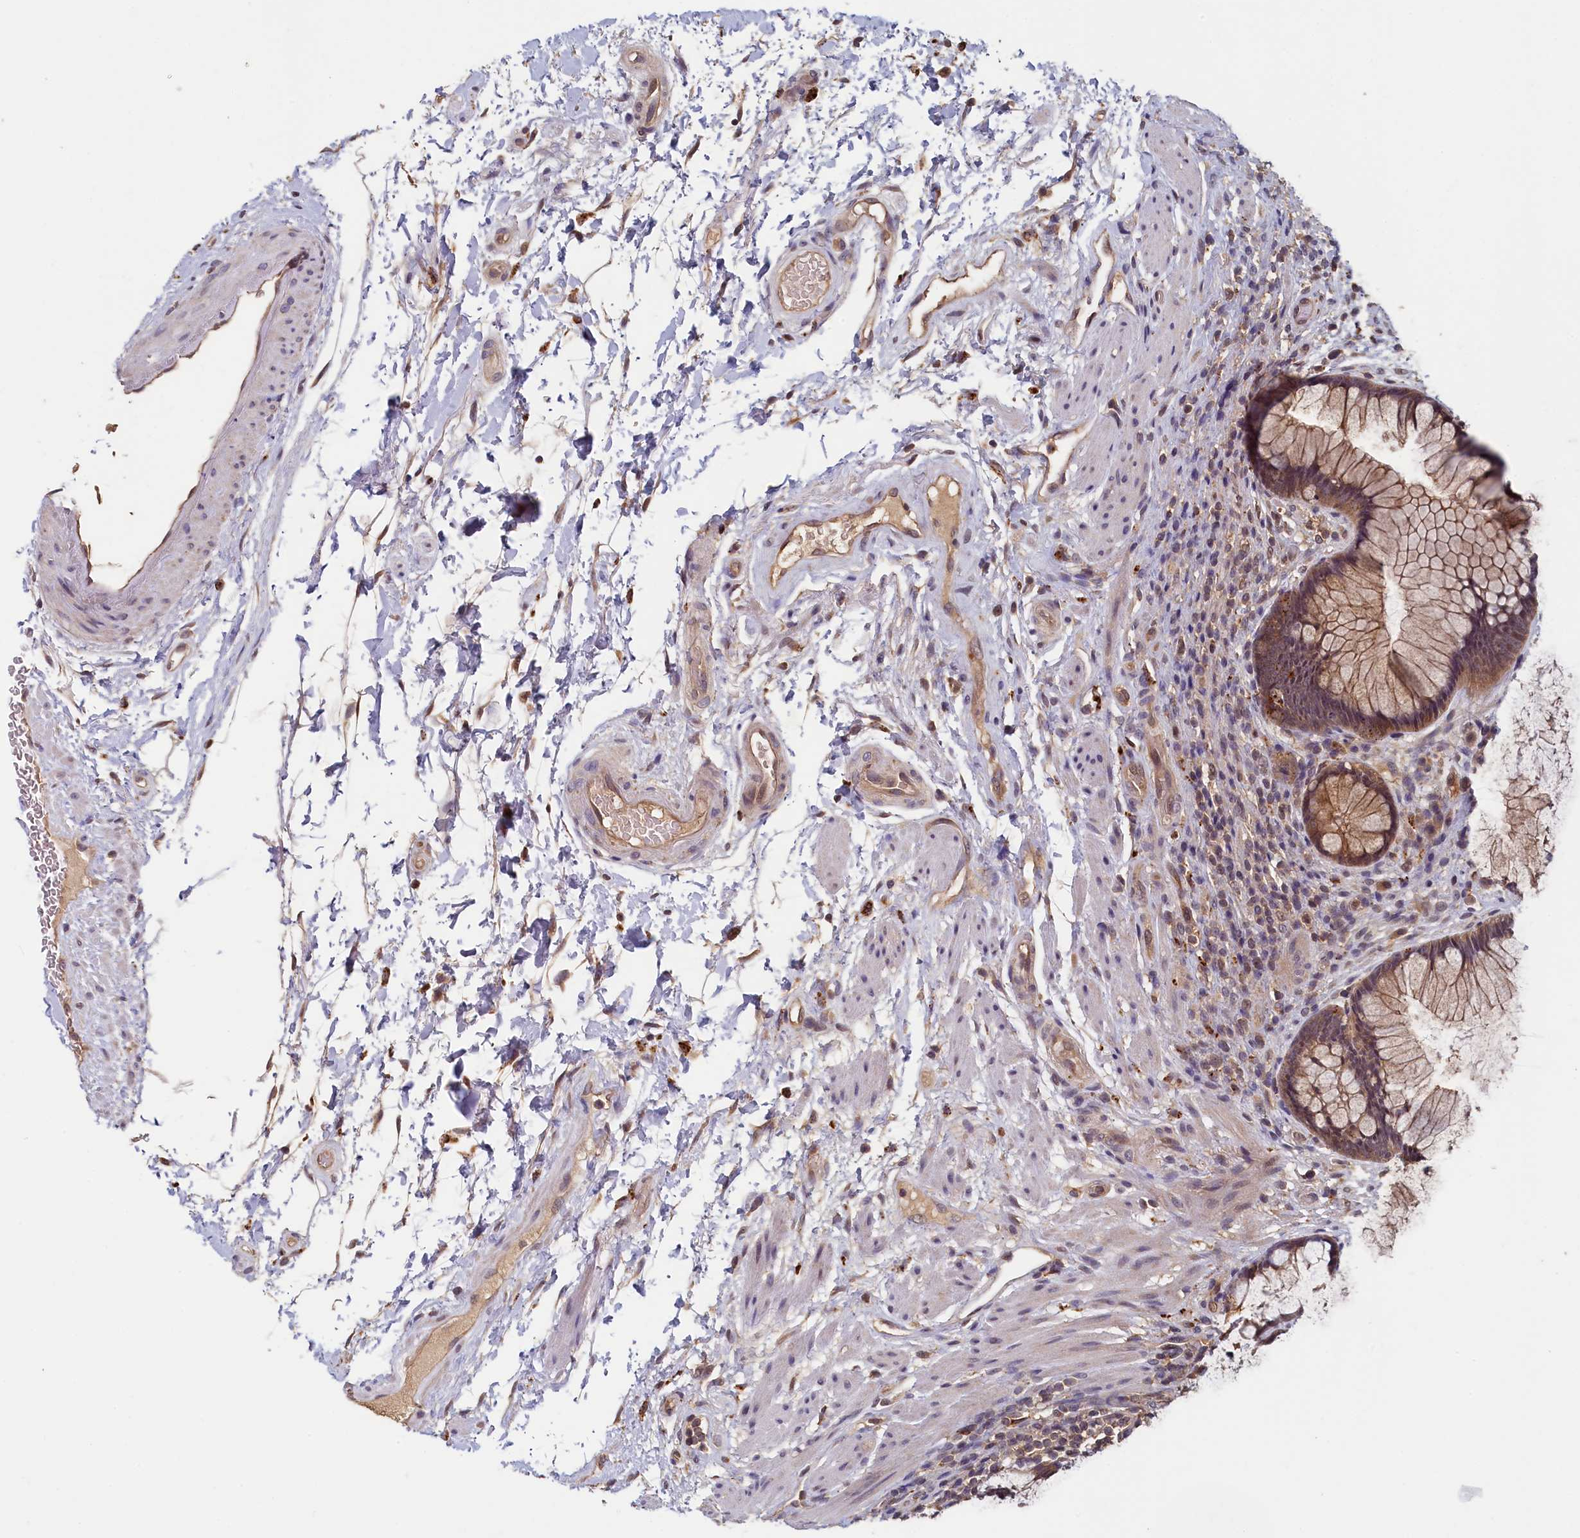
{"staining": {"intensity": "moderate", "quantity": ">75%", "location": "cytoplasmic/membranous"}, "tissue": "rectum", "cell_type": "Glandular cells", "image_type": "normal", "snomed": [{"axis": "morphology", "description": "Normal tissue, NOS"}, {"axis": "topography", "description": "Rectum"}], "caption": "The image exhibits a brown stain indicating the presence of a protein in the cytoplasmic/membranous of glandular cells in rectum.", "gene": "NUBP2", "patient": {"sex": "male", "age": 51}}